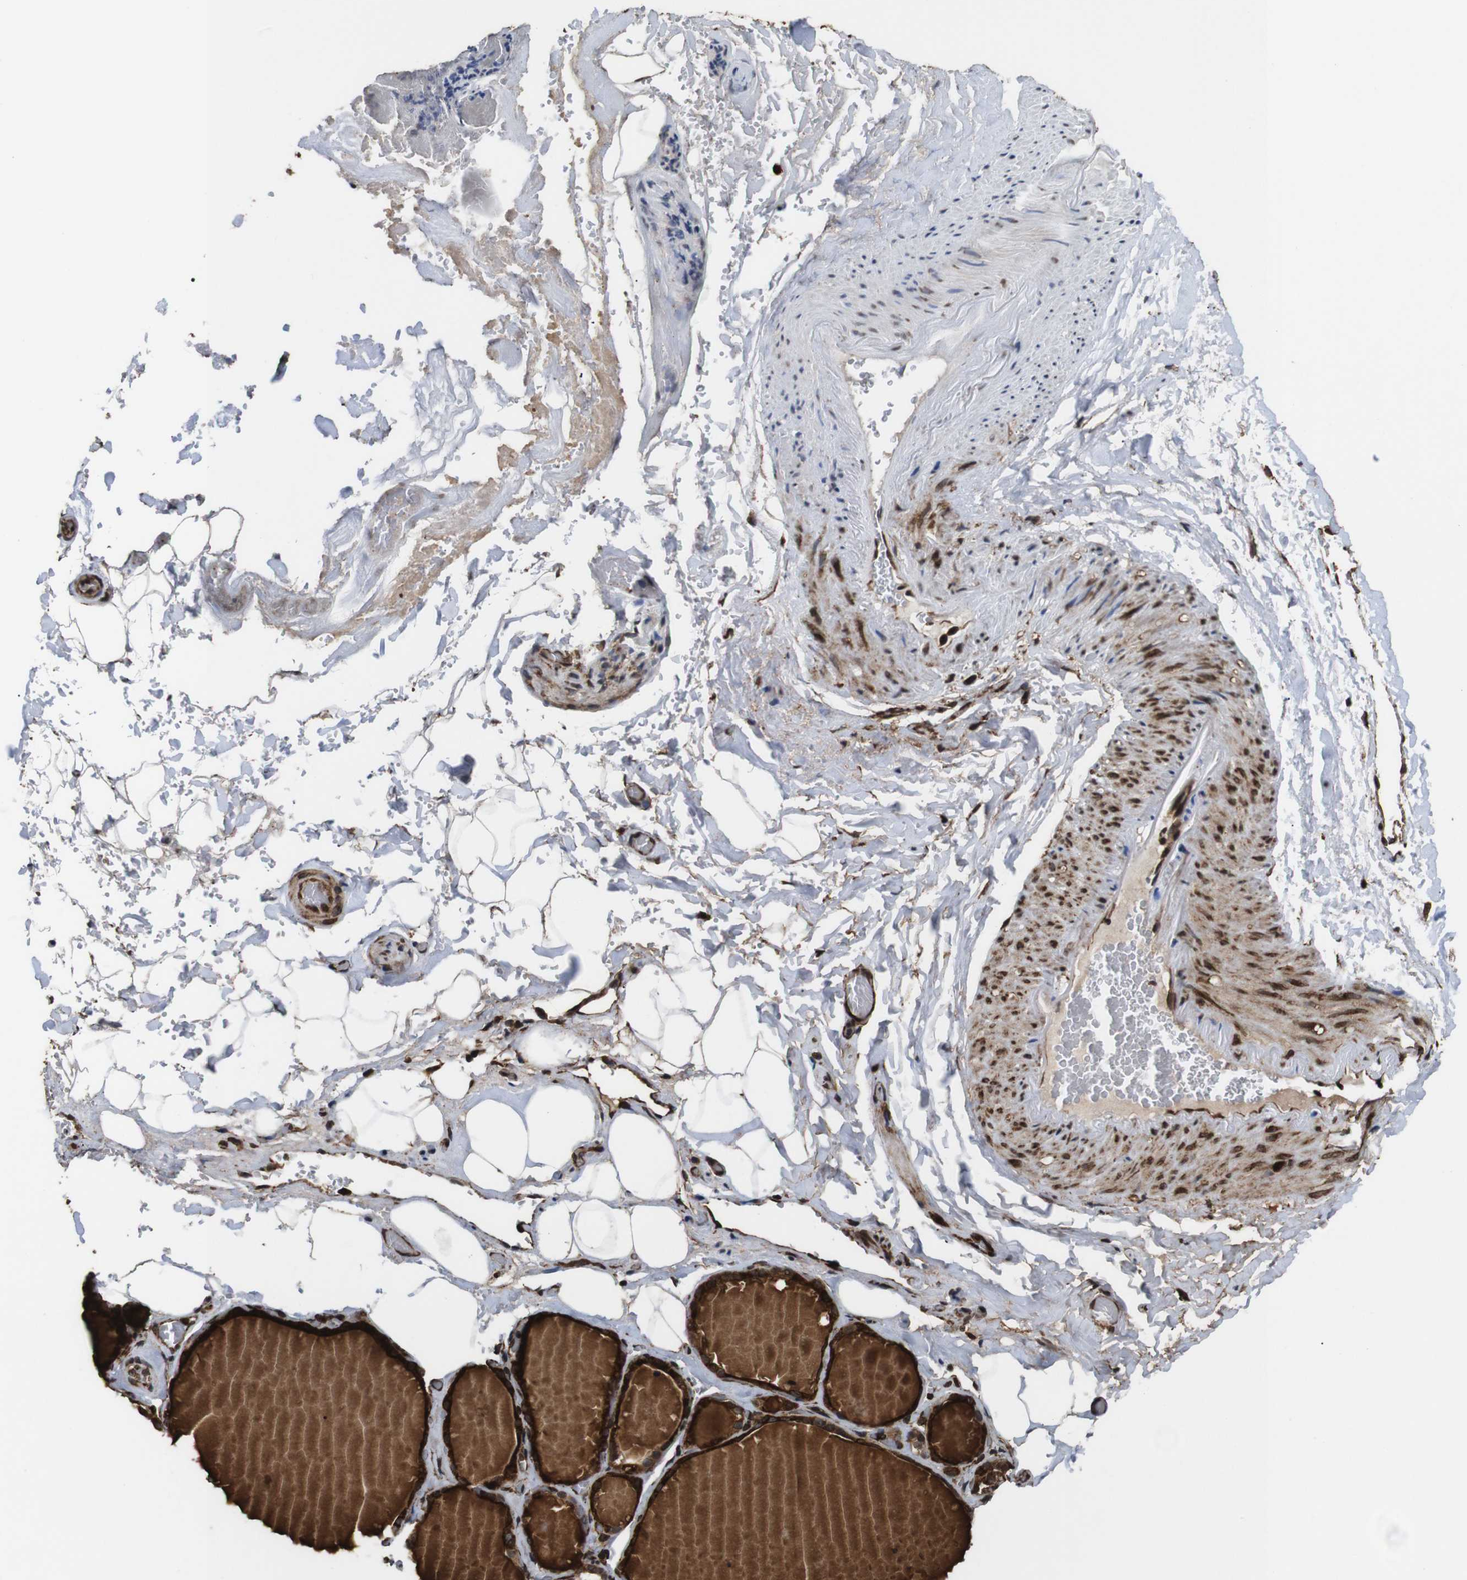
{"staining": {"intensity": "strong", "quantity": "25%-75%", "location": "cytoplasmic/membranous"}, "tissue": "thyroid gland", "cell_type": "Glandular cells", "image_type": "normal", "snomed": [{"axis": "morphology", "description": "Normal tissue, NOS"}, {"axis": "topography", "description": "Thyroid gland"}], "caption": "Glandular cells reveal strong cytoplasmic/membranous staining in approximately 25%-75% of cells in benign thyroid gland.", "gene": "EIF4G1", "patient": {"sex": "male", "age": 61}}